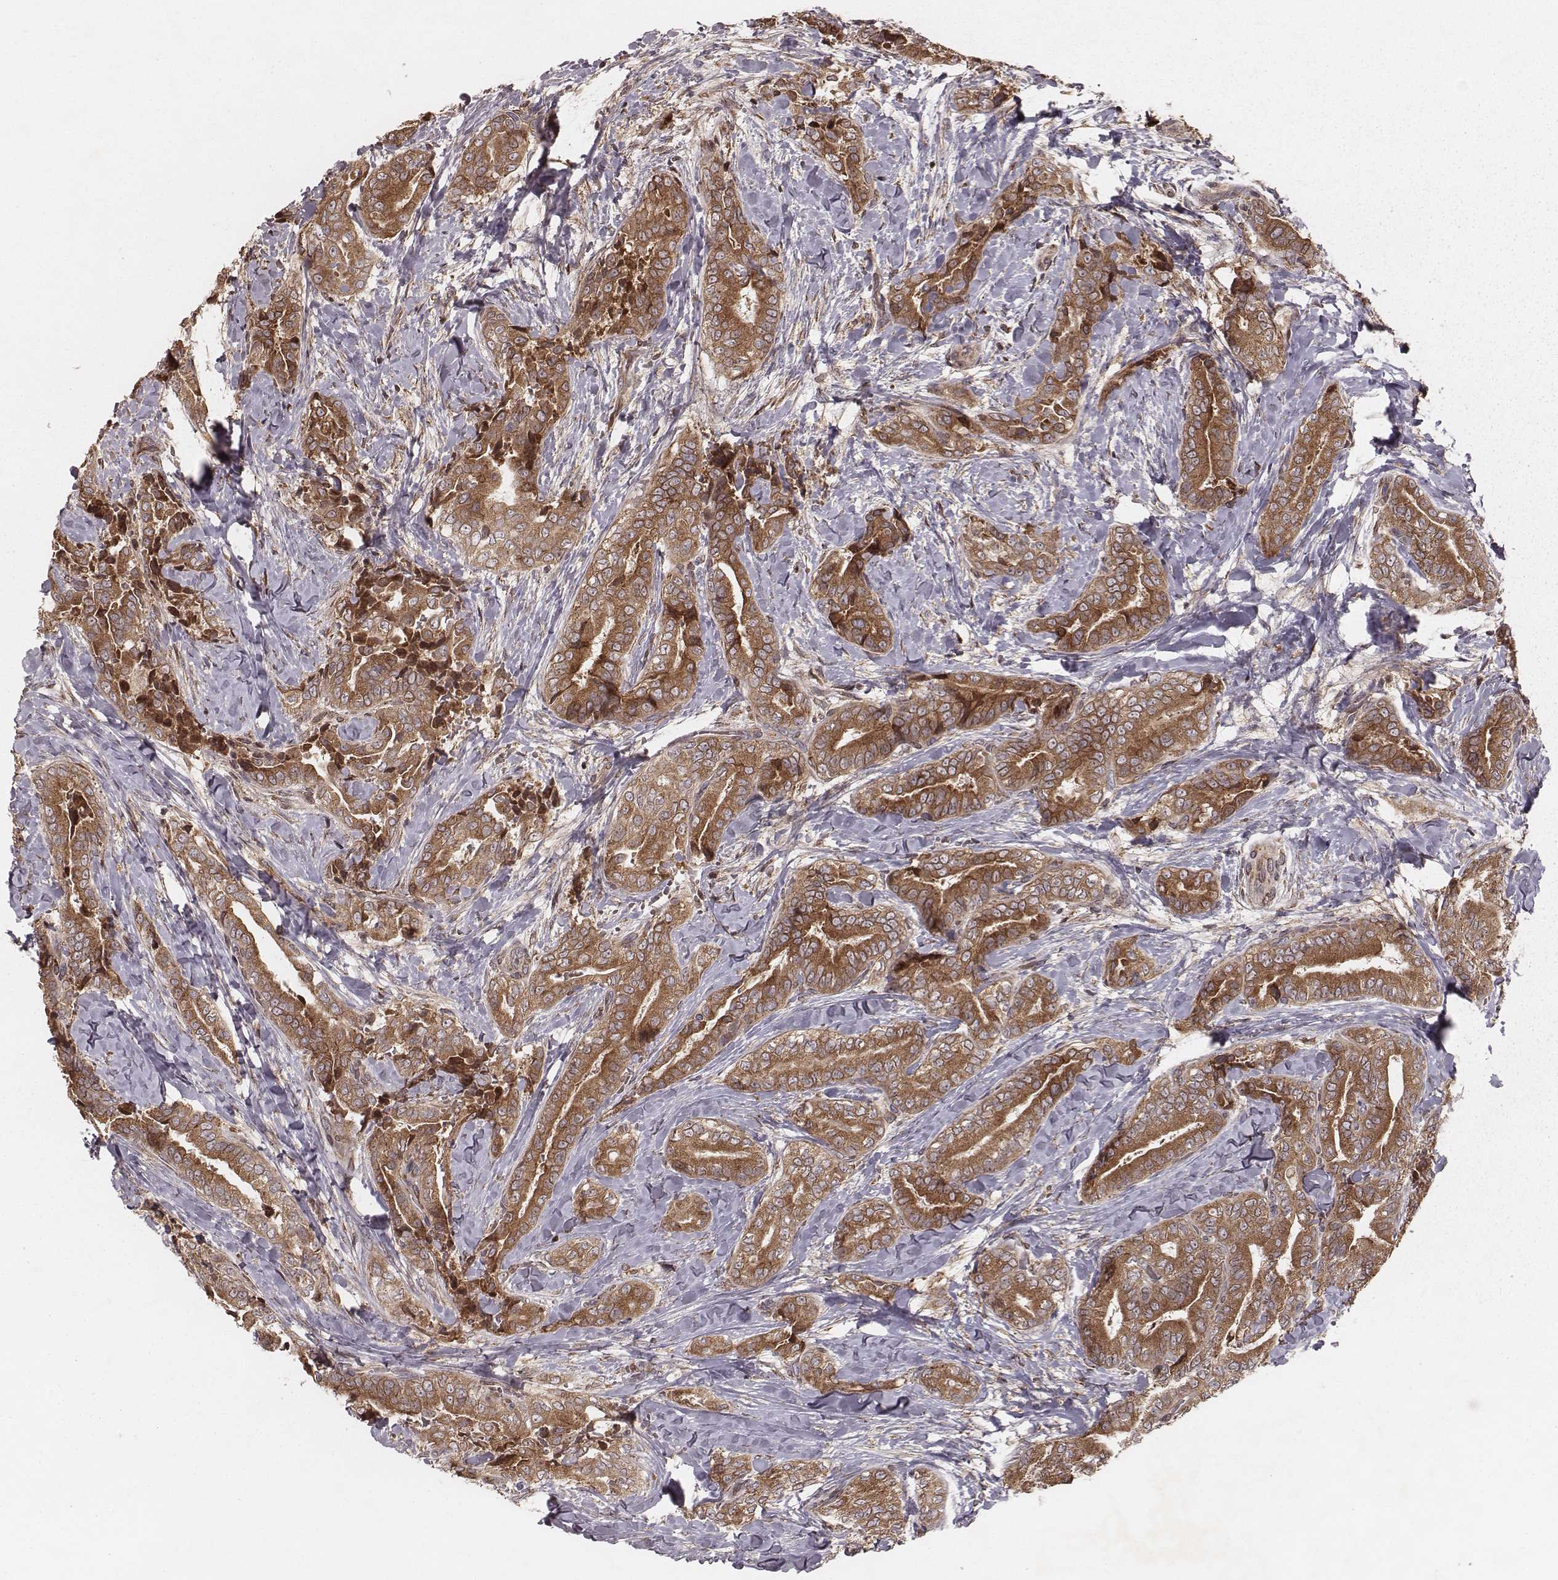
{"staining": {"intensity": "strong", "quantity": ">75%", "location": "cytoplasmic/membranous"}, "tissue": "thyroid cancer", "cell_type": "Tumor cells", "image_type": "cancer", "snomed": [{"axis": "morphology", "description": "Papillary adenocarcinoma, NOS"}, {"axis": "topography", "description": "Thyroid gland"}], "caption": "Papillary adenocarcinoma (thyroid) stained with a brown dye exhibits strong cytoplasmic/membranous positive positivity in about >75% of tumor cells.", "gene": "MYO19", "patient": {"sex": "male", "age": 61}}